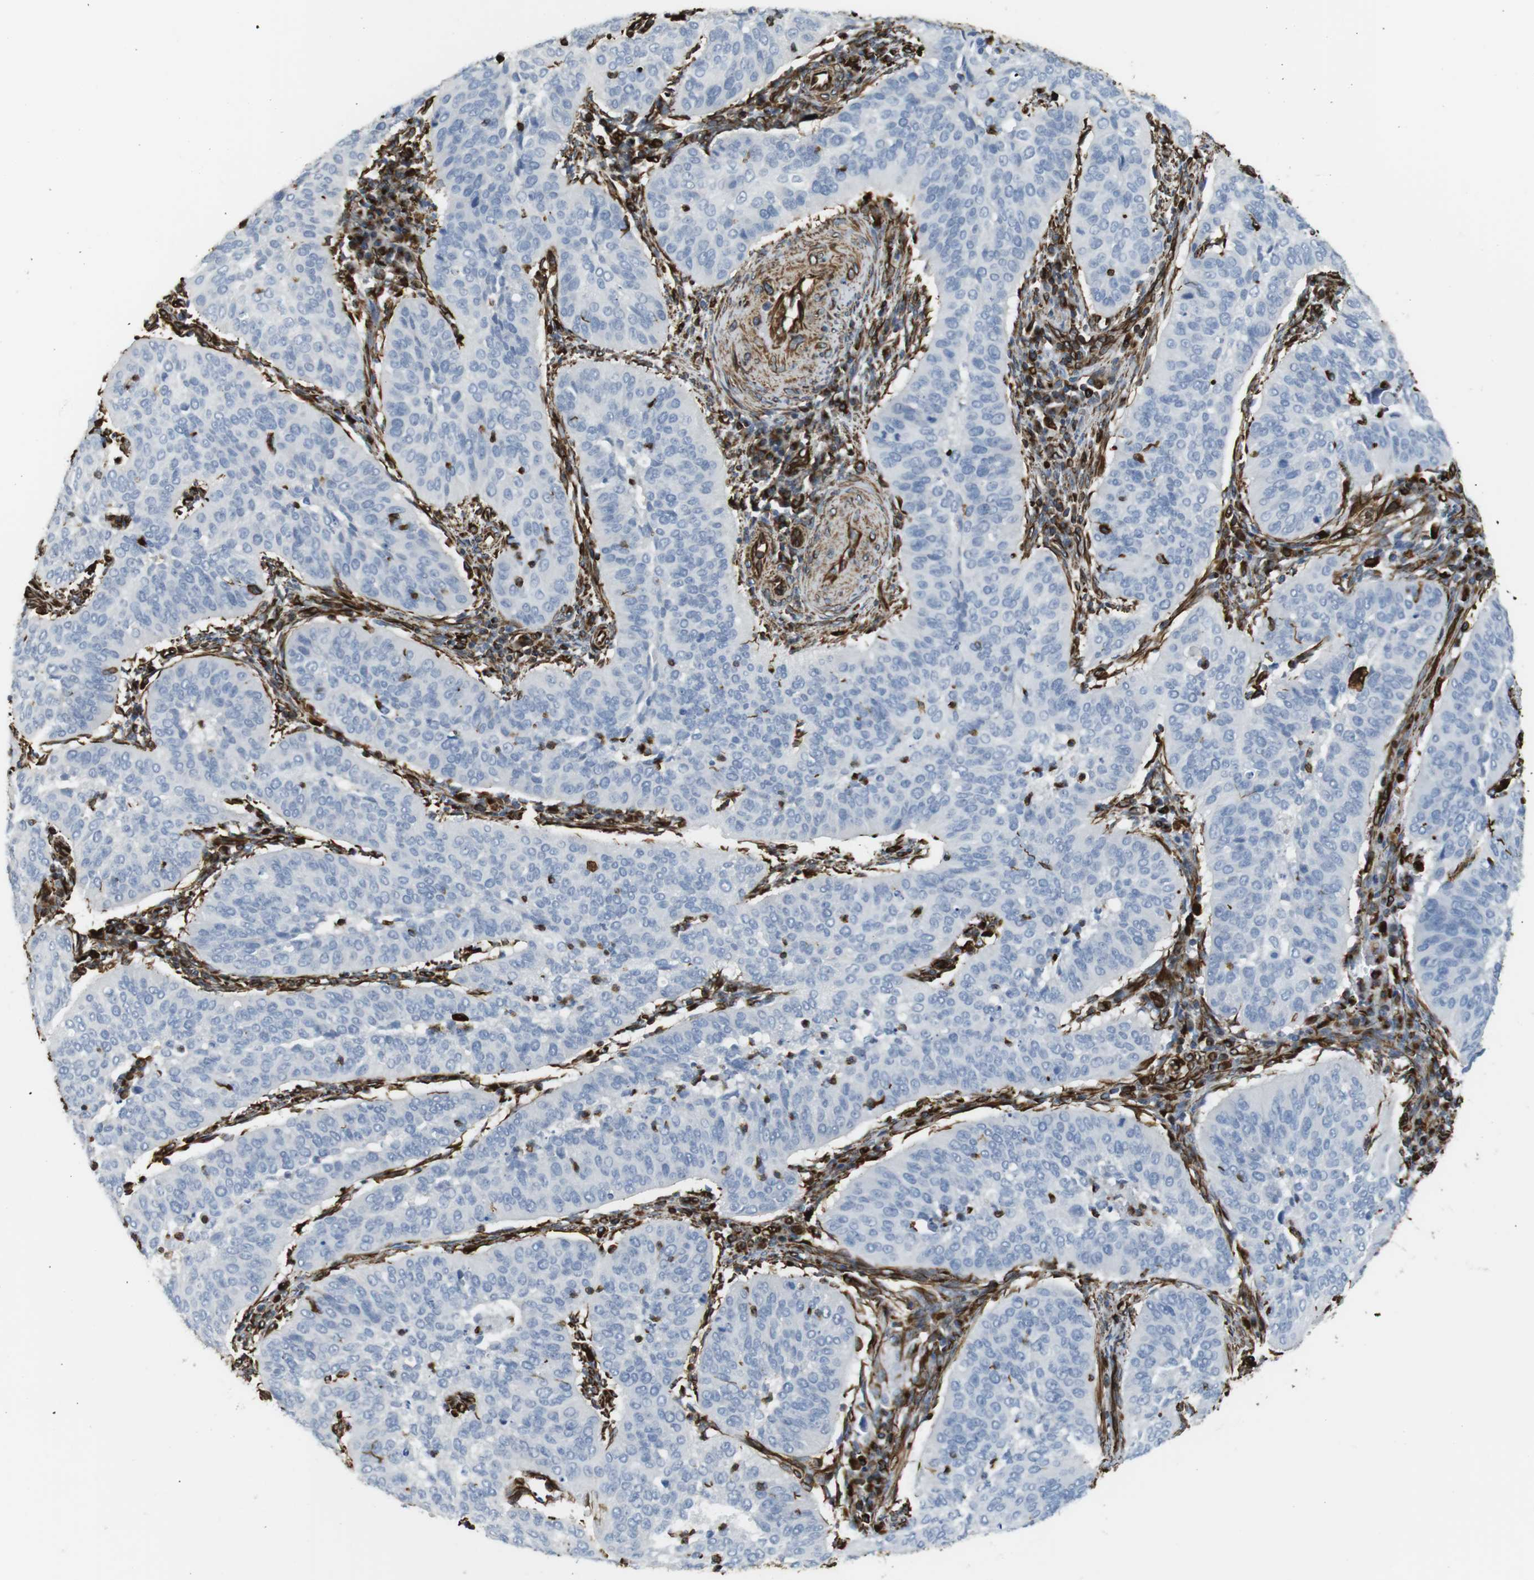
{"staining": {"intensity": "negative", "quantity": "none", "location": "none"}, "tissue": "cervical cancer", "cell_type": "Tumor cells", "image_type": "cancer", "snomed": [{"axis": "morphology", "description": "Normal tissue, NOS"}, {"axis": "morphology", "description": "Squamous cell carcinoma, NOS"}, {"axis": "topography", "description": "Cervix"}], "caption": "Tumor cells show no significant protein positivity in cervical cancer (squamous cell carcinoma). (Brightfield microscopy of DAB immunohistochemistry at high magnification).", "gene": "RALGPS1", "patient": {"sex": "female", "age": 39}}